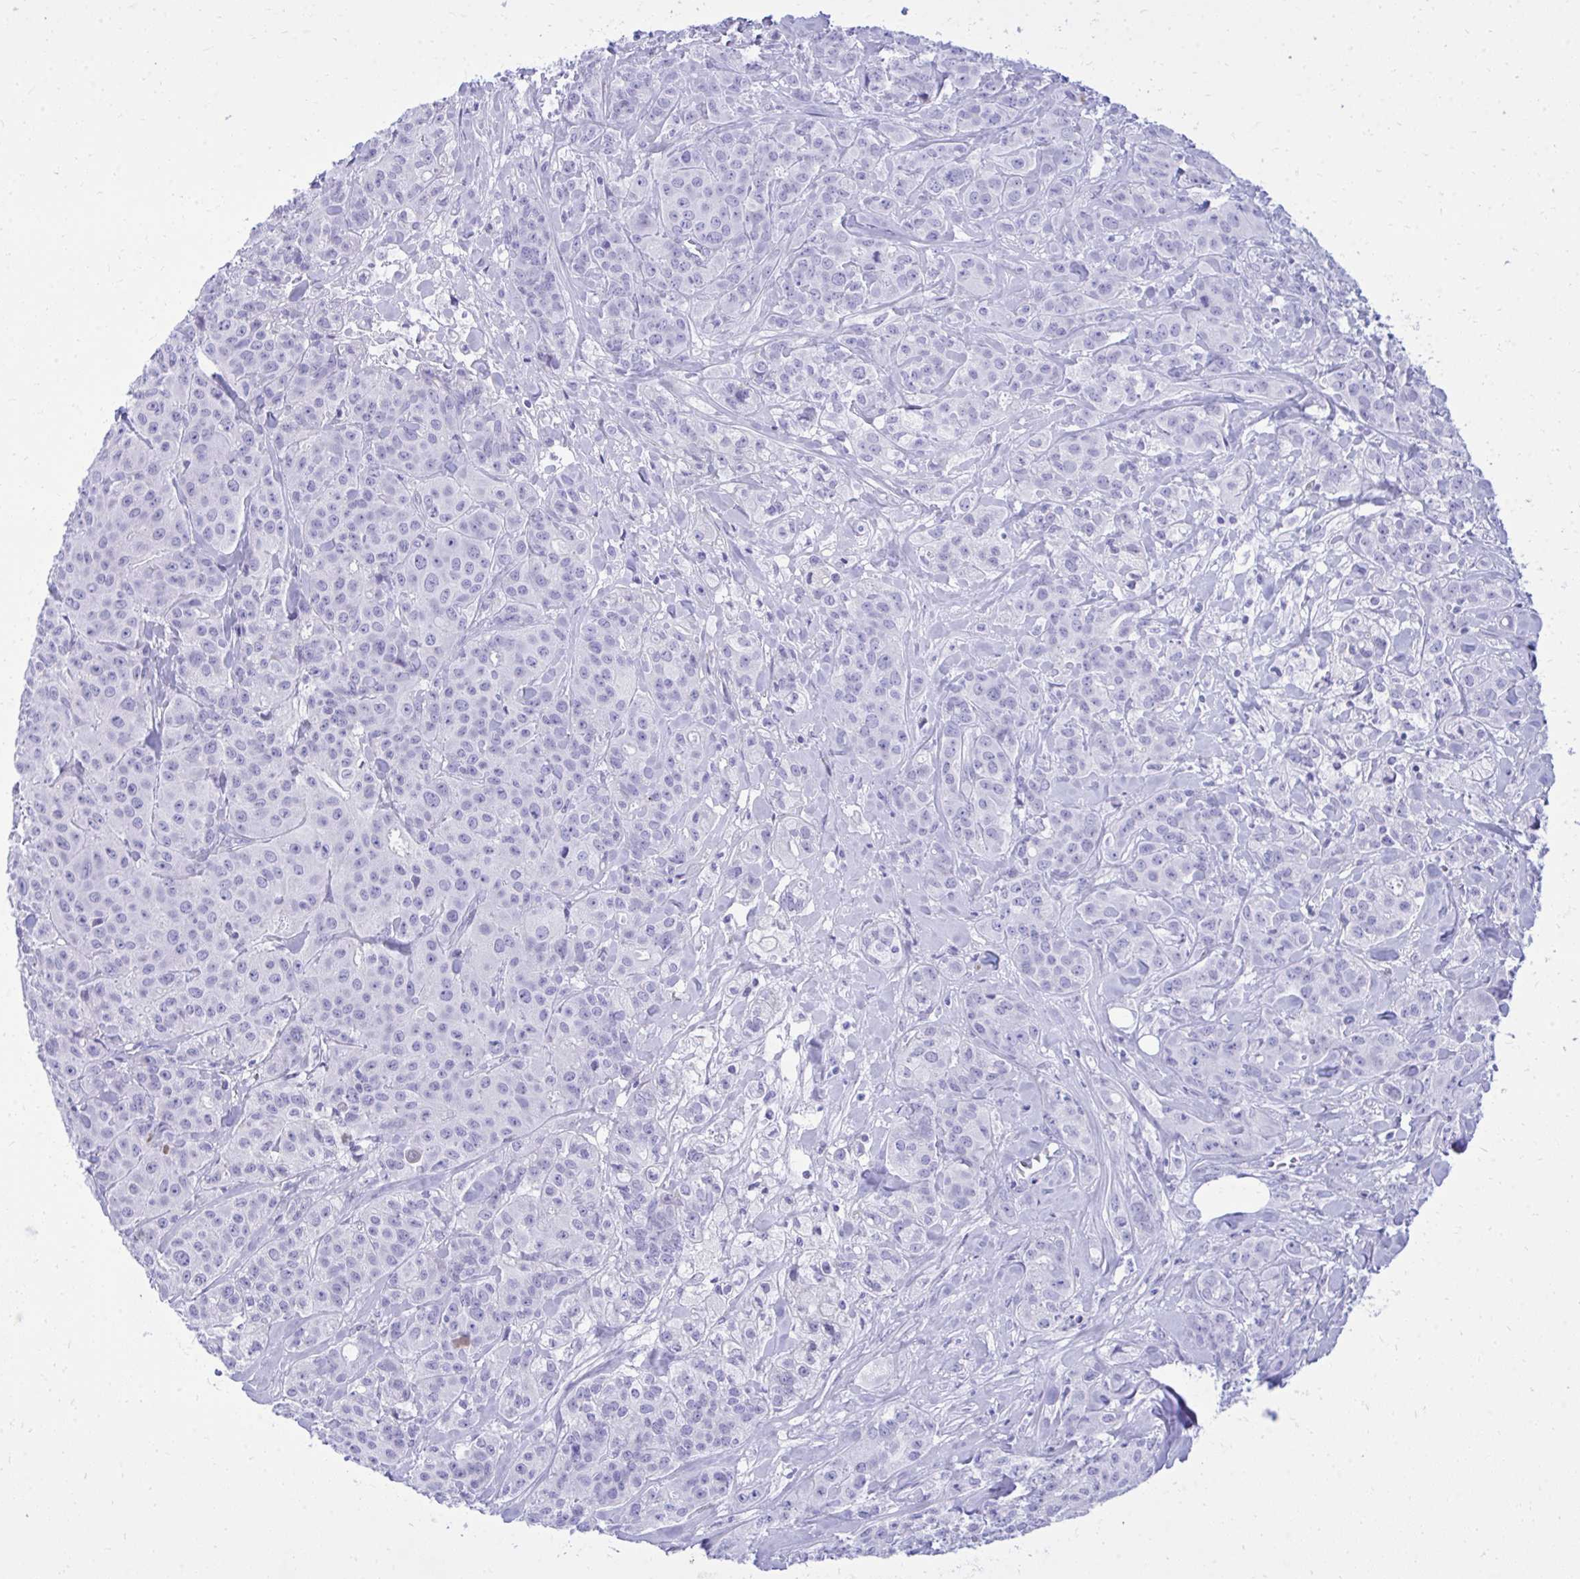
{"staining": {"intensity": "negative", "quantity": "none", "location": "none"}, "tissue": "breast cancer", "cell_type": "Tumor cells", "image_type": "cancer", "snomed": [{"axis": "morphology", "description": "Normal tissue, NOS"}, {"axis": "morphology", "description": "Duct carcinoma"}, {"axis": "topography", "description": "Breast"}], "caption": "This is an IHC image of infiltrating ductal carcinoma (breast). There is no staining in tumor cells.", "gene": "ANKDD1B", "patient": {"sex": "female", "age": 43}}